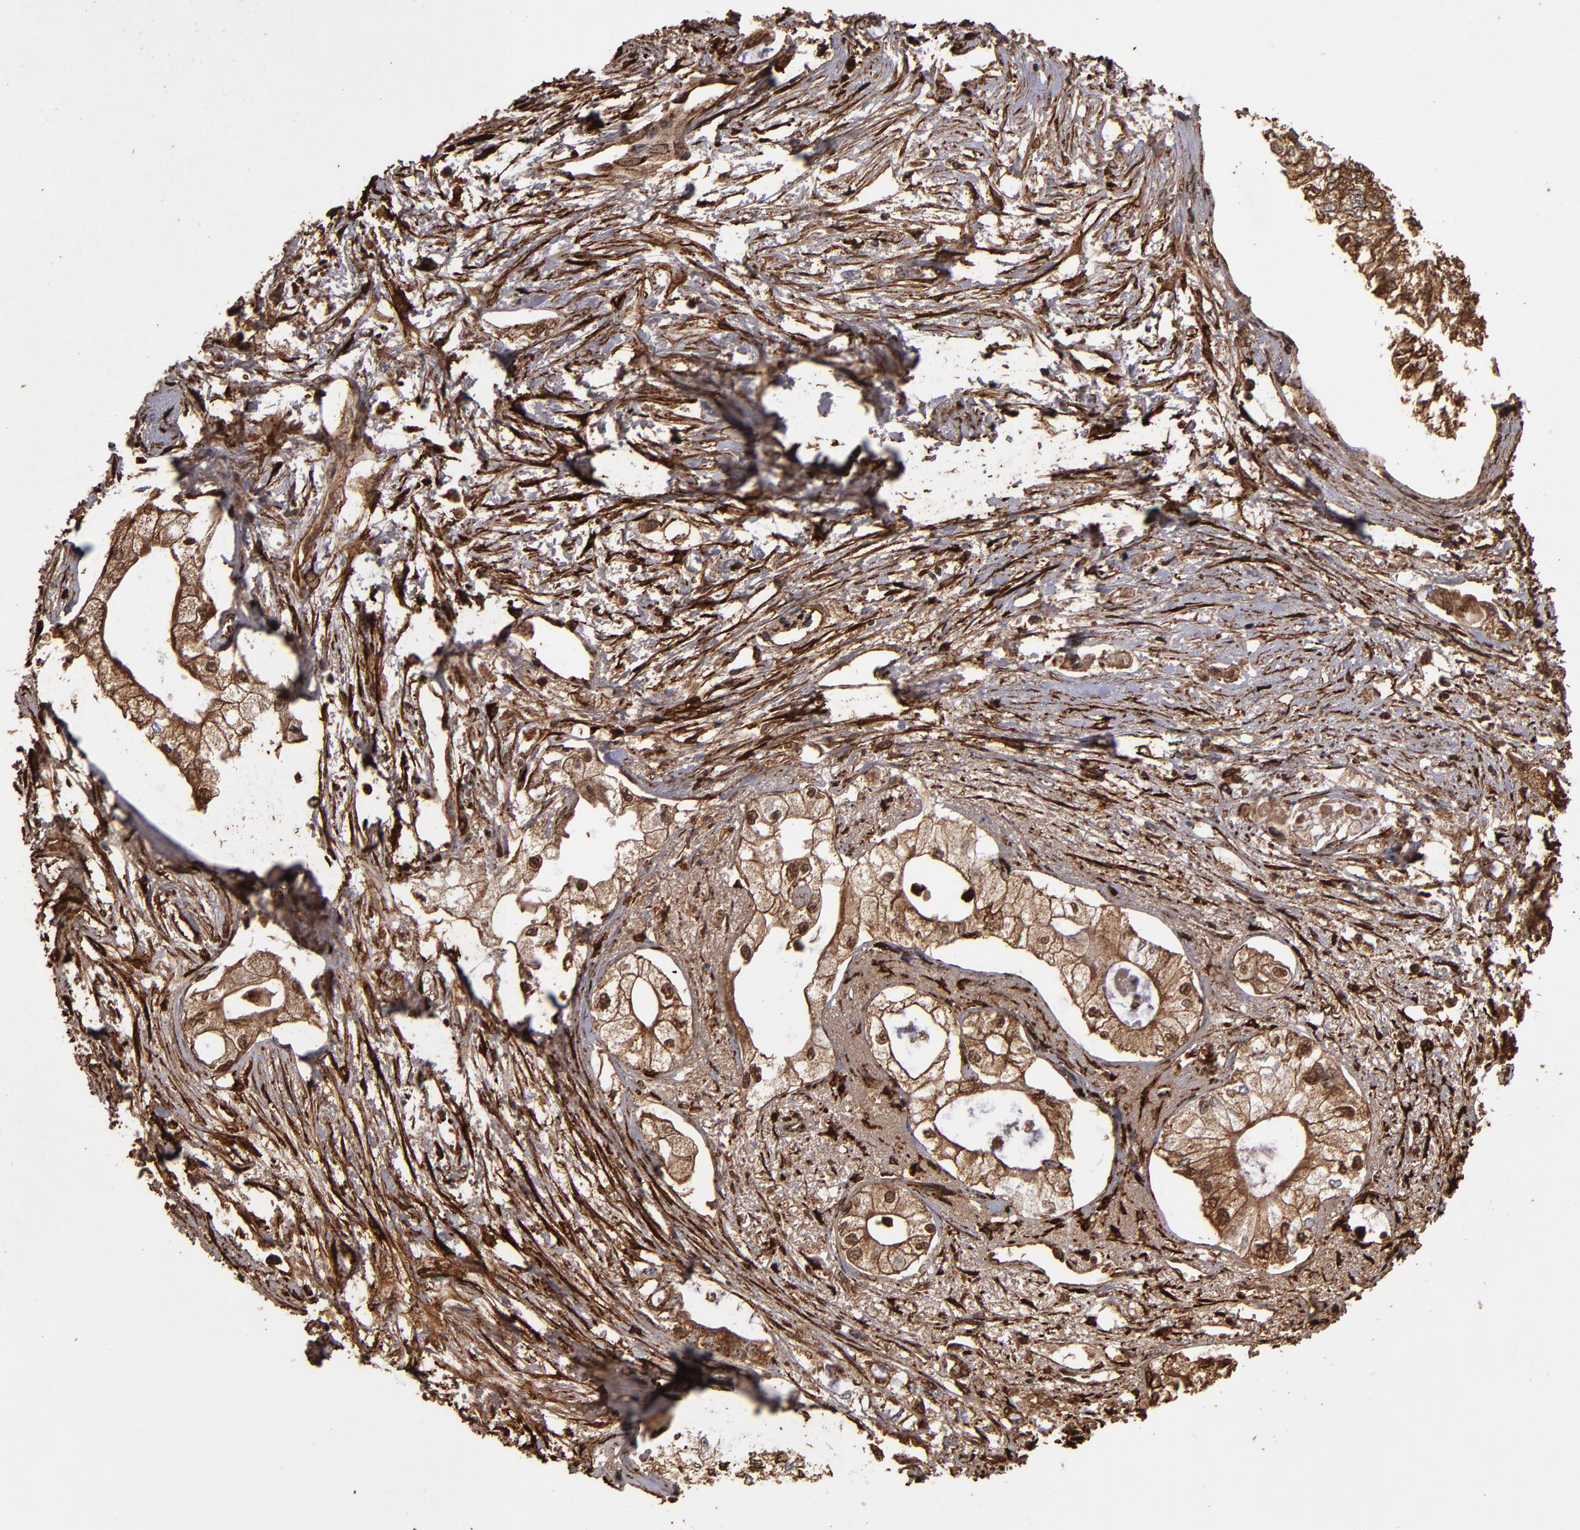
{"staining": {"intensity": "strong", "quantity": ">75%", "location": "cytoplasmic/membranous"}, "tissue": "pancreatic cancer", "cell_type": "Tumor cells", "image_type": "cancer", "snomed": [{"axis": "morphology", "description": "Adenocarcinoma, NOS"}, {"axis": "topography", "description": "Pancreas"}], "caption": "Strong cytoplasmic/membranous expression for a protein is seen in approximately >75% of tumor cells of pancreatic cancer (adenocarcinoma) using IHC.", "gene": "SOD2", "patient": {"sex": "male", "age": 79}}